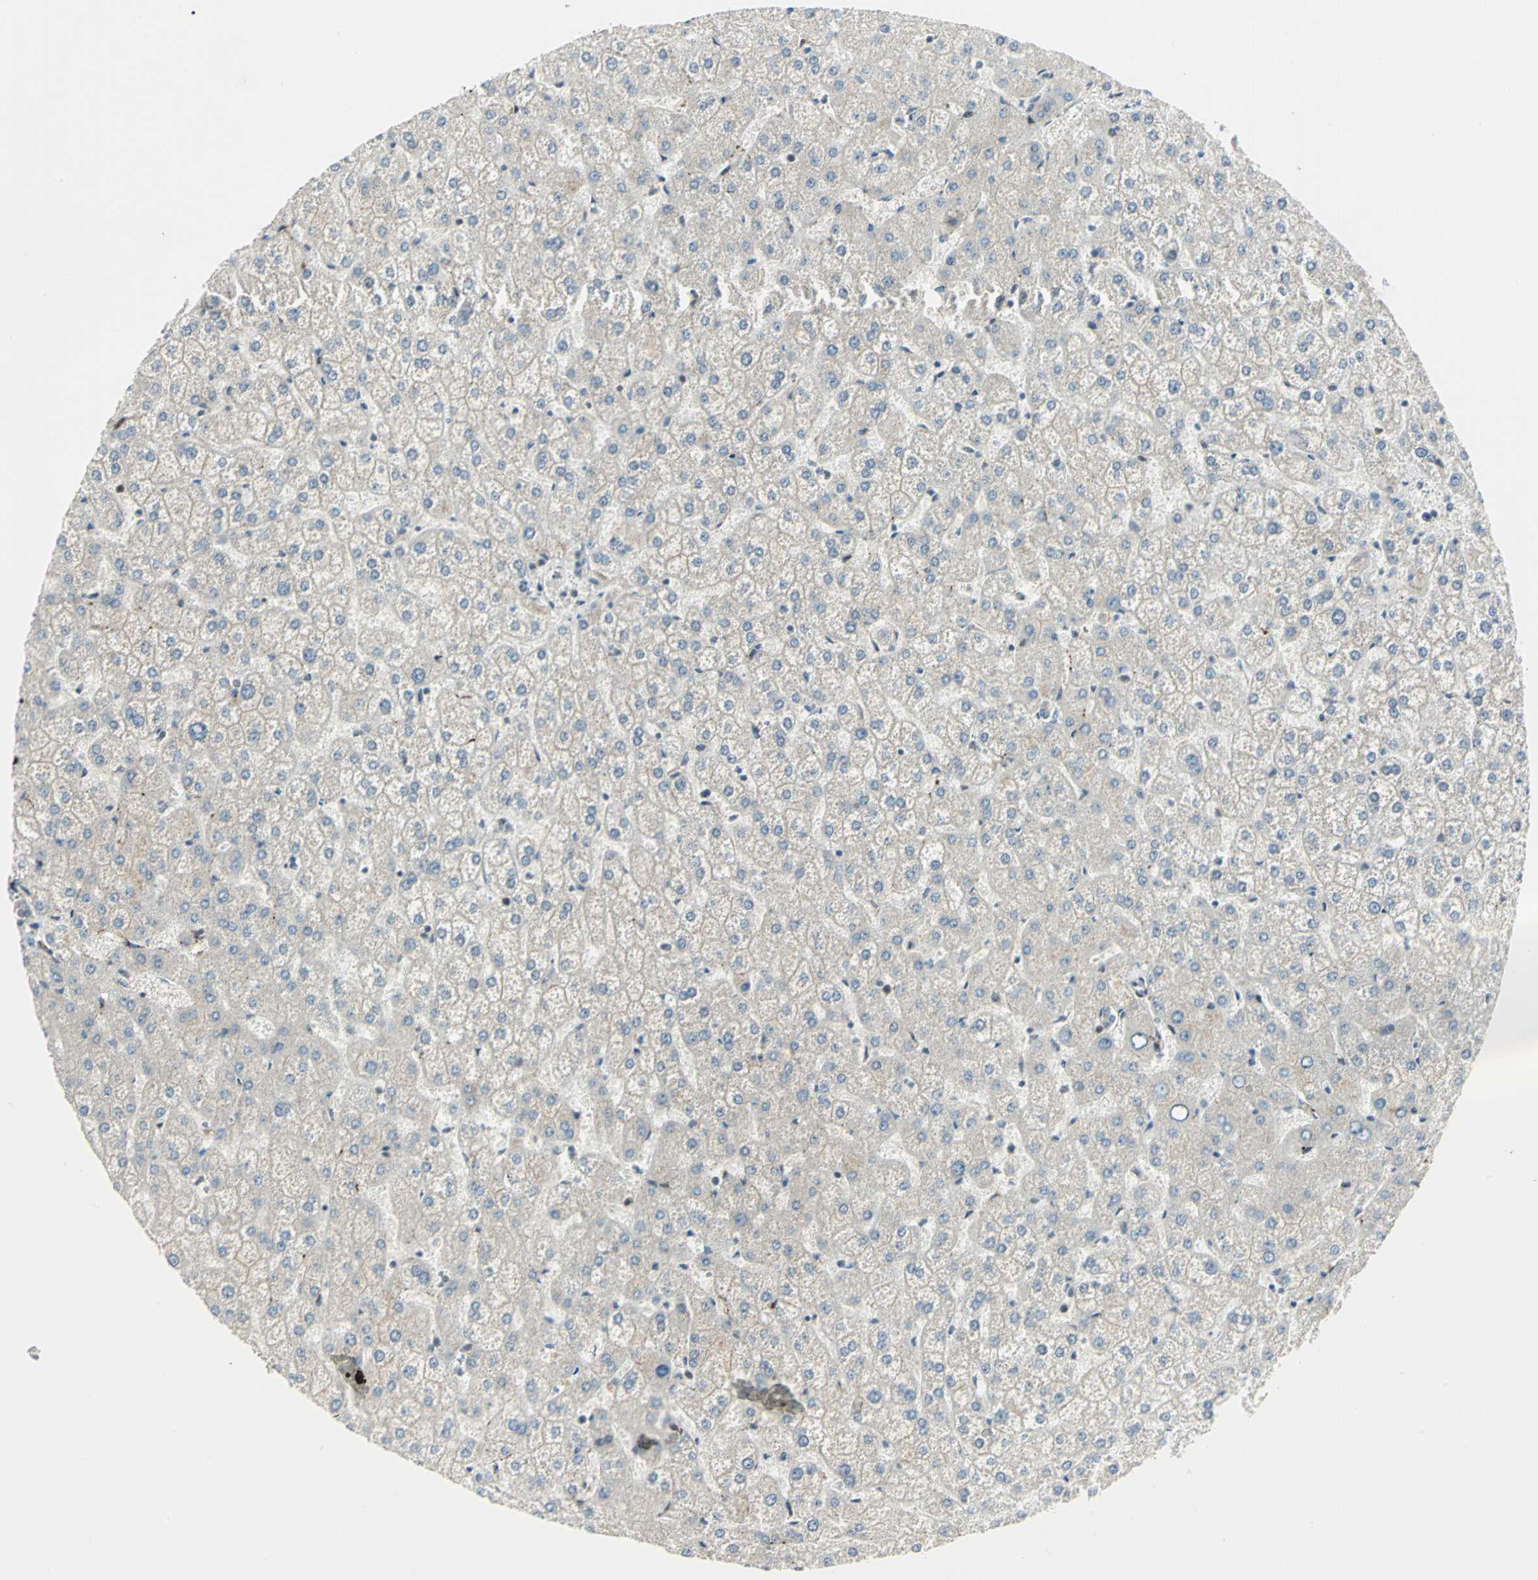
{"staining": {"intensity": "negative", "quantity": "none", "location": "none"}, "tissue": "liver", "cell_type": "Cholangiocytes", "image_type": "normal", "snomed": [{"axis": "morphology", "description": "Normal tissue, NOS"}, {"axis": "topography", "description": "Liver"}], "caption": "Immunohistochemistry (IHC) of unremarkable liver shows no expression in cholangiocytes.", "gene": "ATP6V1A", "patient": {"sex": "female", "age": 32}}